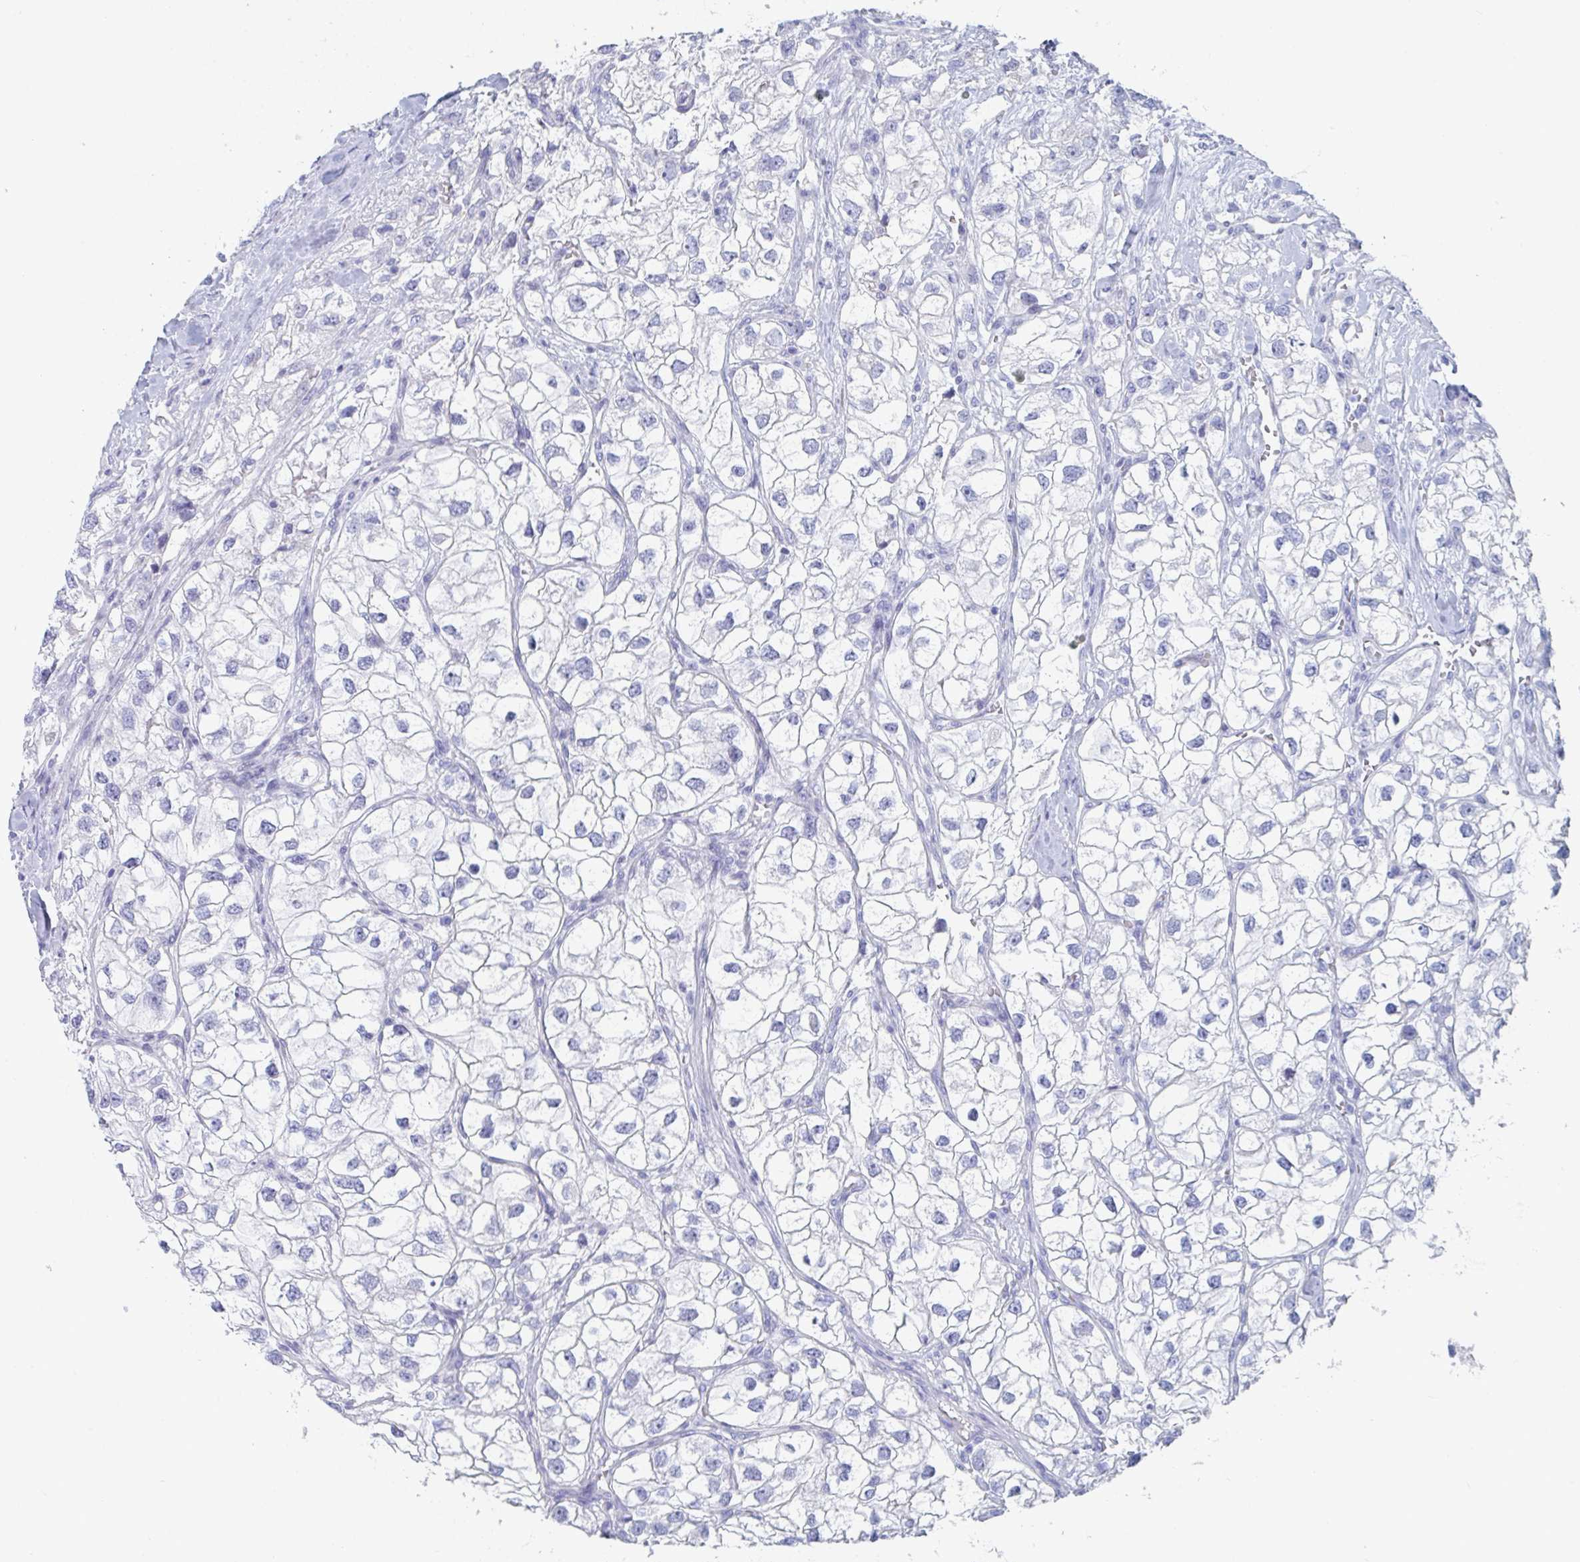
{"staining": {"intensity": "negative", "quantity": "none", "location": "none"}, "tissue": "renal cancer", "cell_type": "Tumor cells", "image_type": "cancer", "snomed": [{"axis": "morphology", "description": "Adenocarcinoma, NOS"}, {"axis": "topography", "description": "Kidney"}], "caption": "The immunohistochemistry micrograph has no significant staining in tumor cells of adenocarcinoma (renal) tissue. (Stains: DAB (3,3'-diaminobenzidine) immunohistochemistry with hematoxylin counter stain, Microscopy: brightfield microscopy at high magnification).", "gene": "DPEP3", "patient": {"sex": "male", "age": 59}}